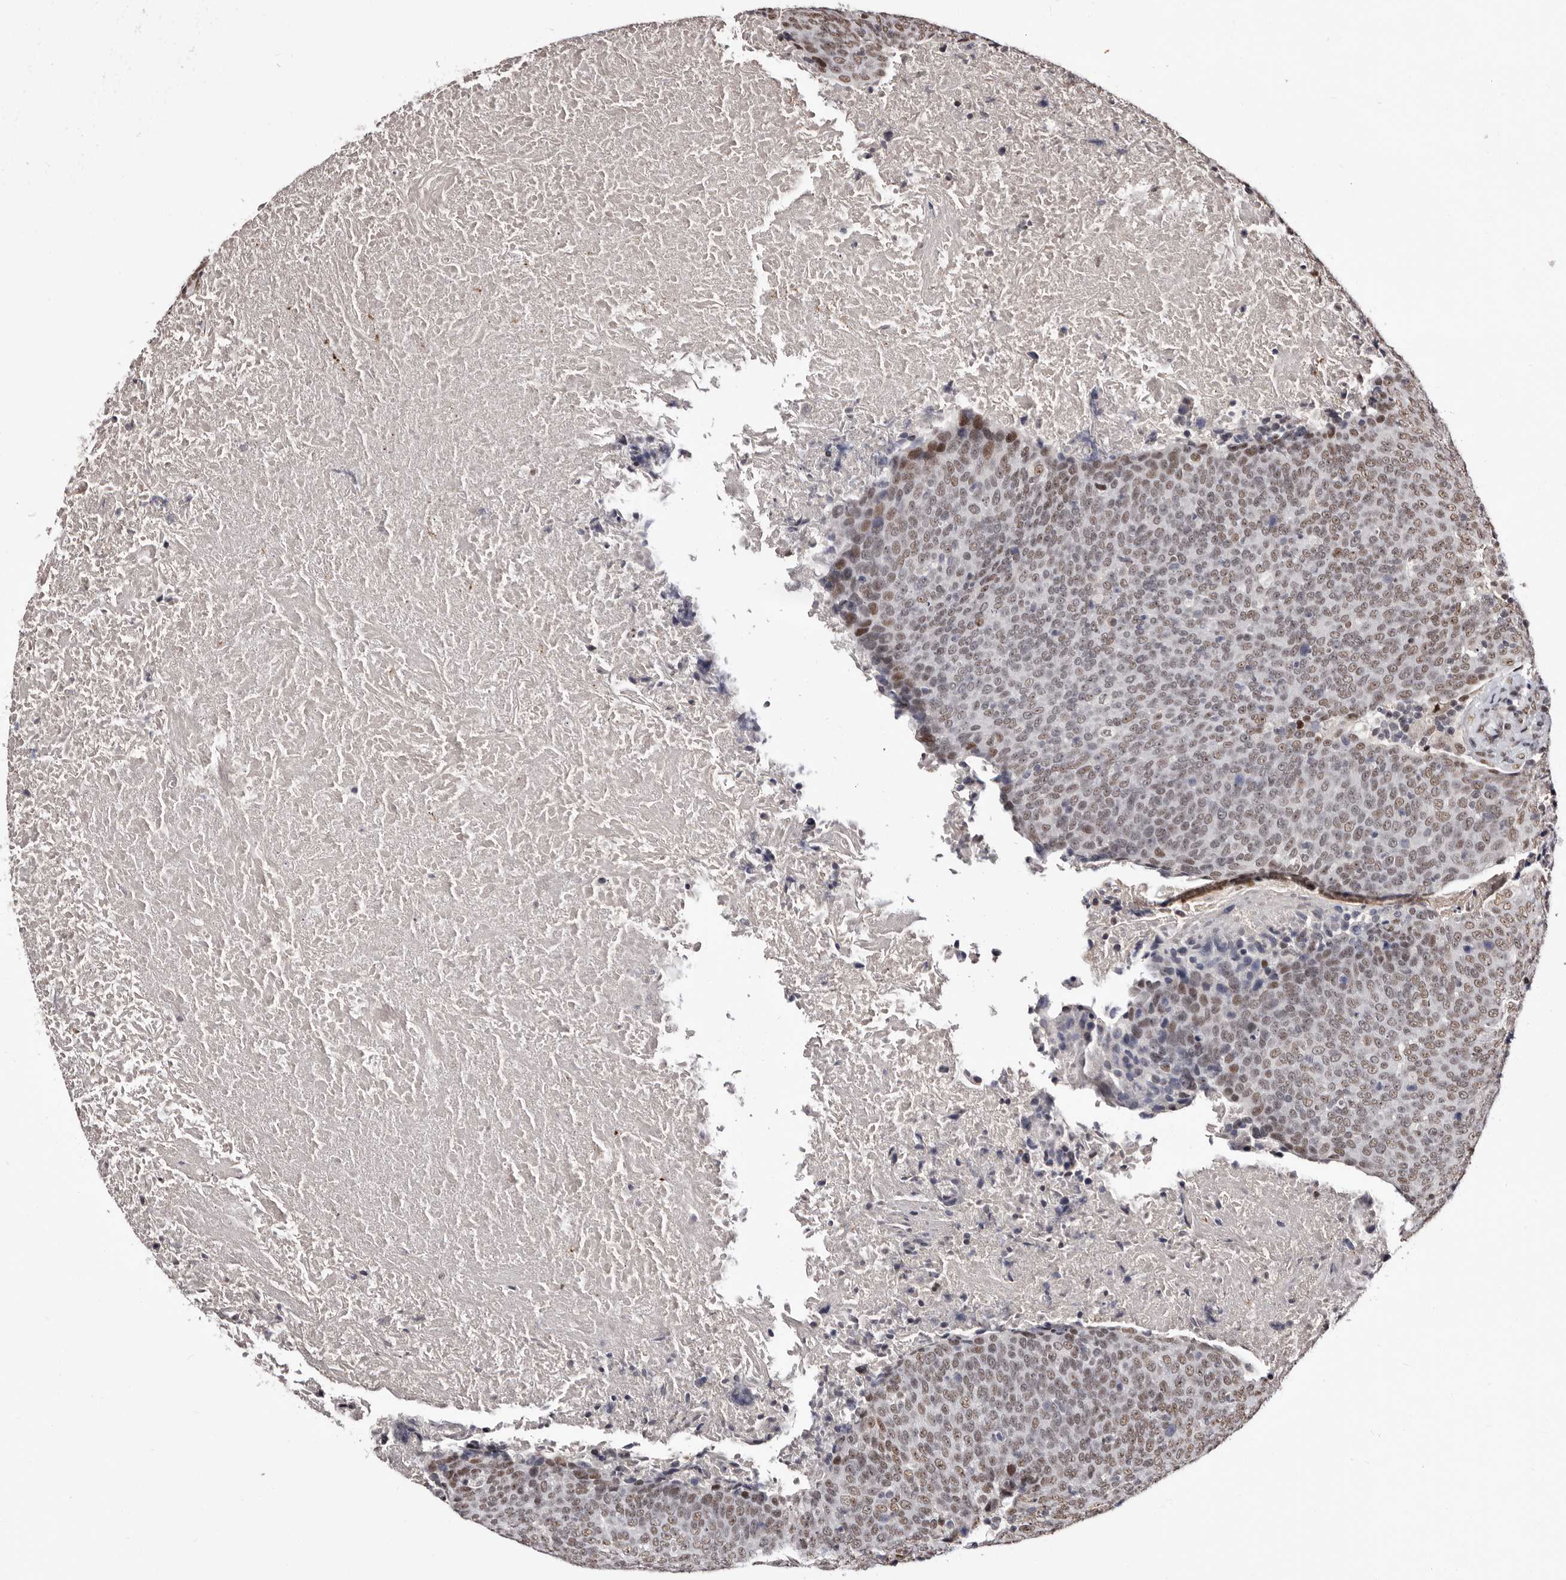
{"staining": {"intensity": "weak", "quantity": ">75%", "location": "nuclear"}, "tissue": "head and neck cancer", "cell_type": "Tumor cells", "image_type": "cancer", "snomed": [{"axis": "morphology", "description": "Squamous cell carcinoma, NOS"}, {"axis": "morphology", "description": "Squamous cell carcinoma, metastatic, NOS"}, {"axis": "topography", "description": "Lymph node"}, {"axis": "topography", "description": "Head-Neck"}], "caption": "Head and neck cancer stained with IHC exhibits weak nuclear staining in about >75% of tumor cells.", "gene": "ANAPC11", "patient": {"sex": "male", "age": 62}}